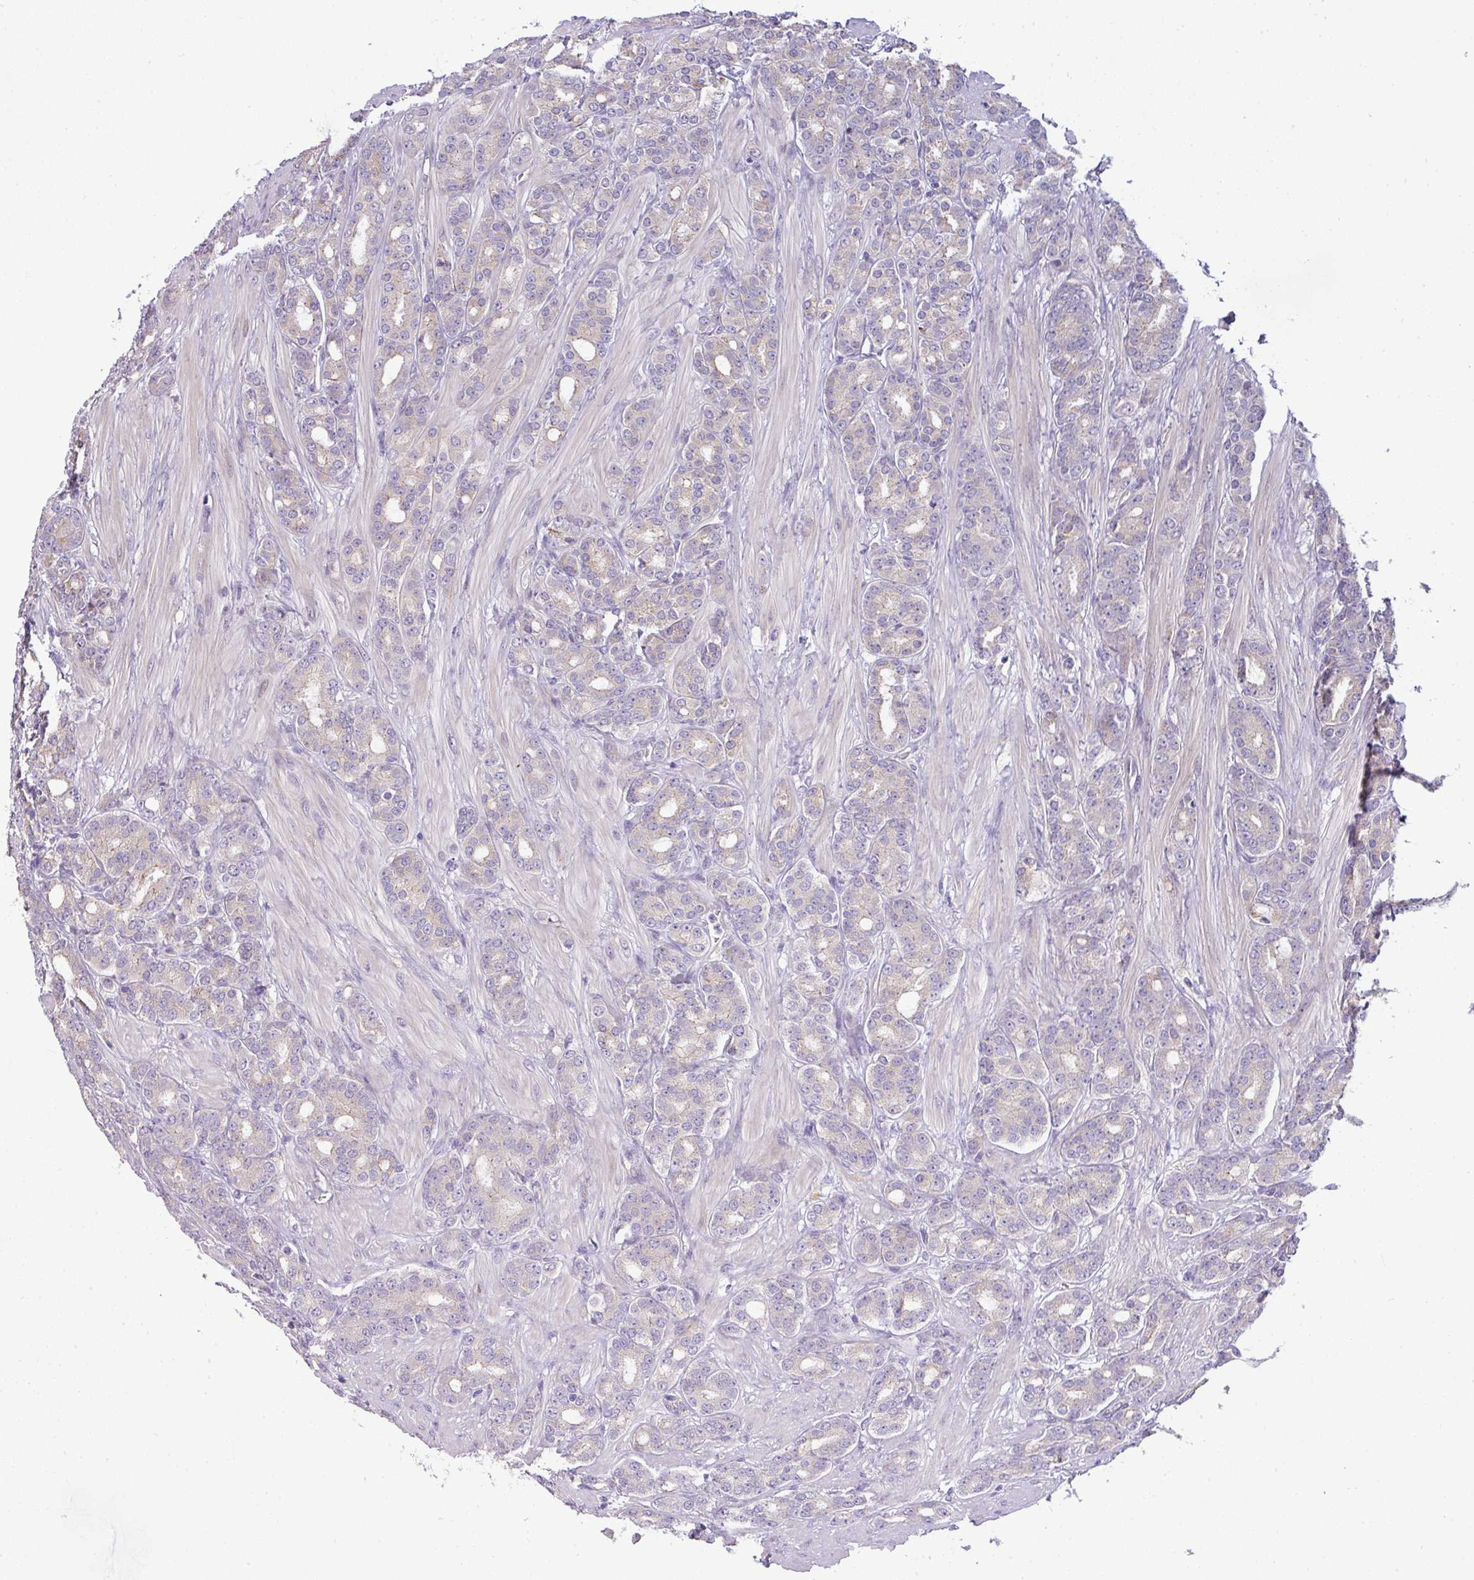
{"staining": {"intensity": "negative", "quantity": "none", "location": "none"}, "tissue": "prostate cancer", "cell_type": "Tumor cells", "image_type": "cancer", "snomed": [{"axis": "morphology", "description": "Adenocarcinoma, High grade"}, {"axis": "topography", "description": "Prostate"}], "caption": "This is an immunohistochemistry (IHC) image of human prostate cancer (high-grade adenocarcinoma). There is no expression in tumor cells.", "gene": "PIK3R5", "patient": {"sex": "male", "age": 62}}